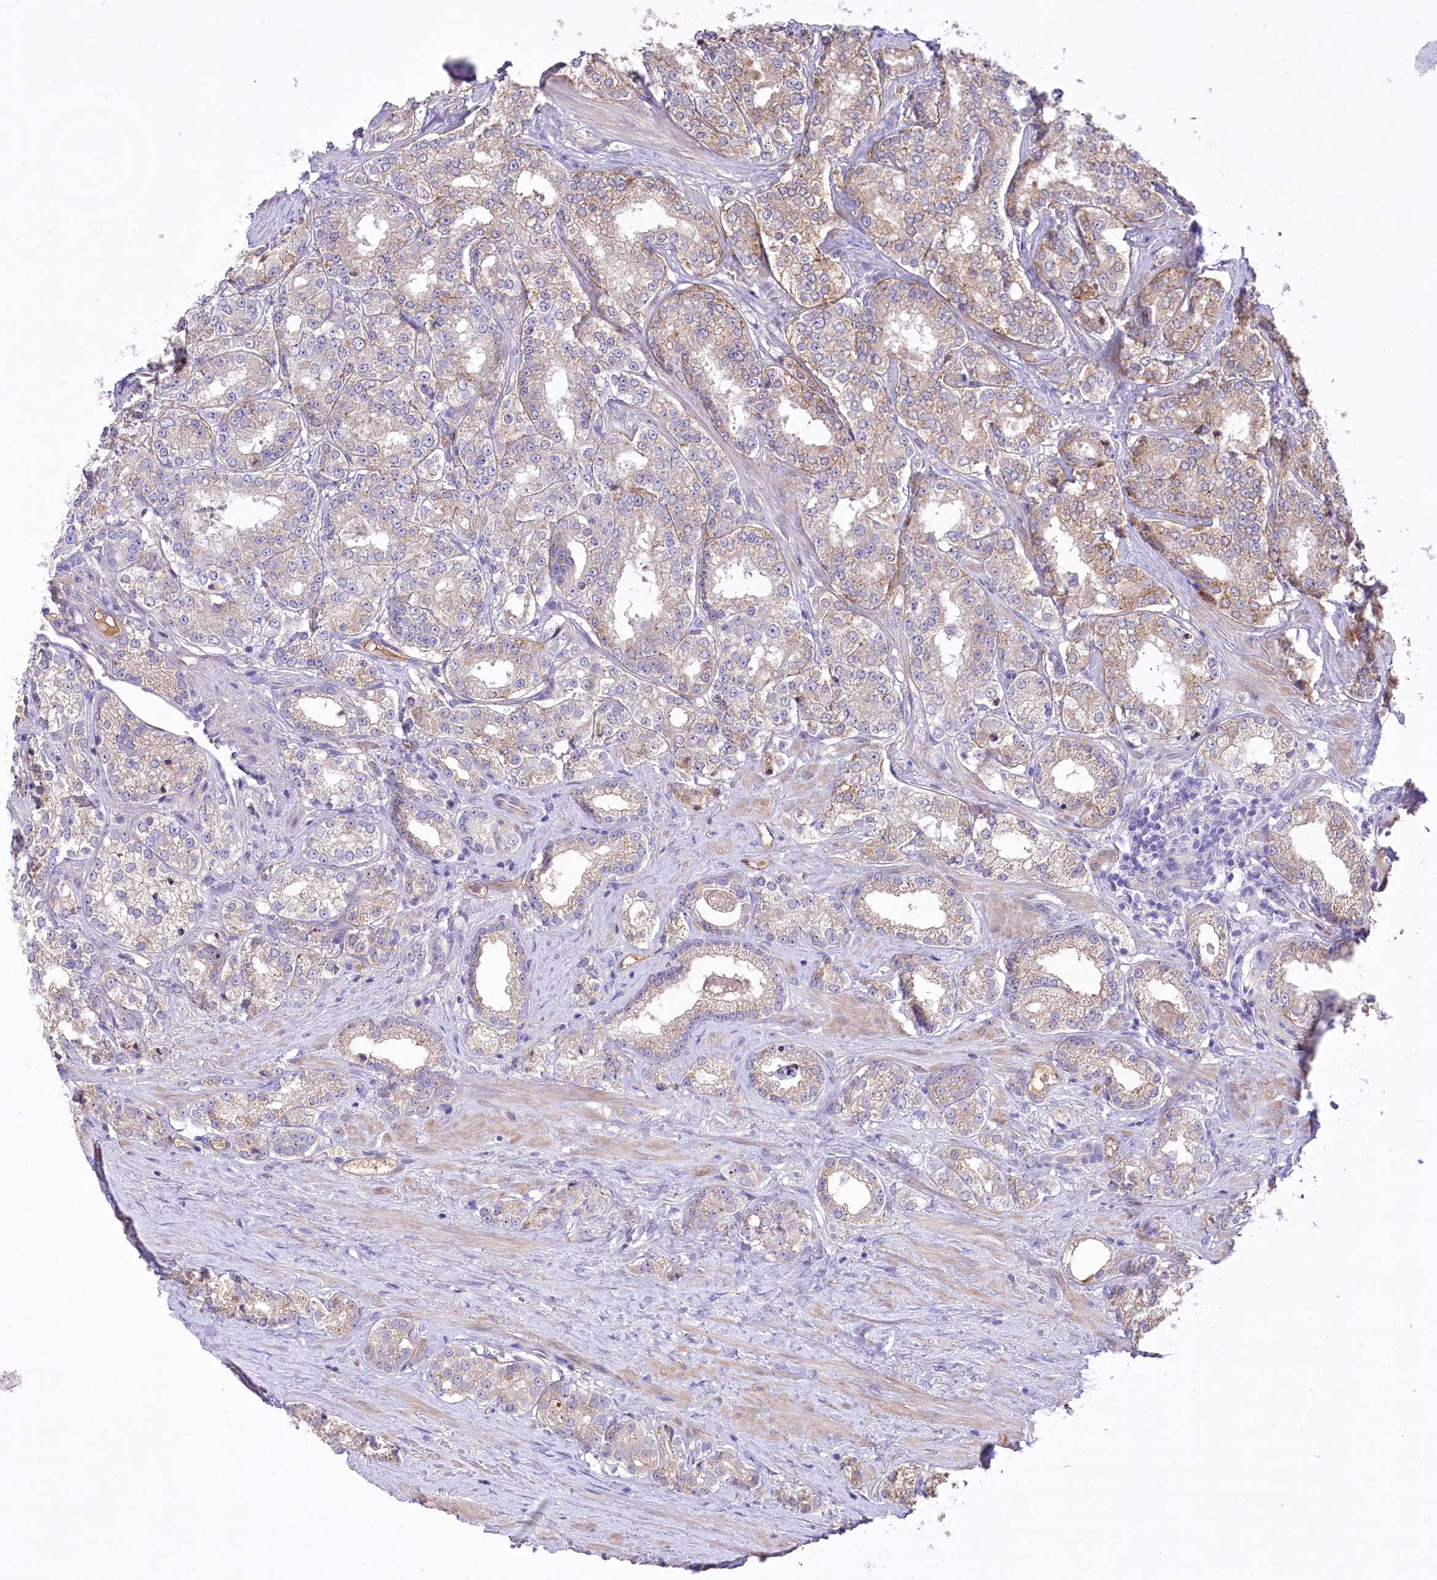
{"staining": {"intensity": "weak", "quantity": "25%-75%", "location": "cytoplasmic/membranous"}, "tissue": "prostate cancer", "cell_type": "Tumor cells", "image_type": "cancer", "snomed": [{"axis": "morphology", "description": "Normal tissue, NOS"}, {"axis": "morphology", "description": "Adenocarcinoma, High grade"}, {"axis": "topography", "description": "Prostate"}], "caption": "Tumor cells display weak cytoplasmic/membranous staining in approximately 25%-75% of cells in adenocarcinoma (high-grade) (prostate).", "gene": "CEP164", "patient": {"sex": "male", "age": 83}}